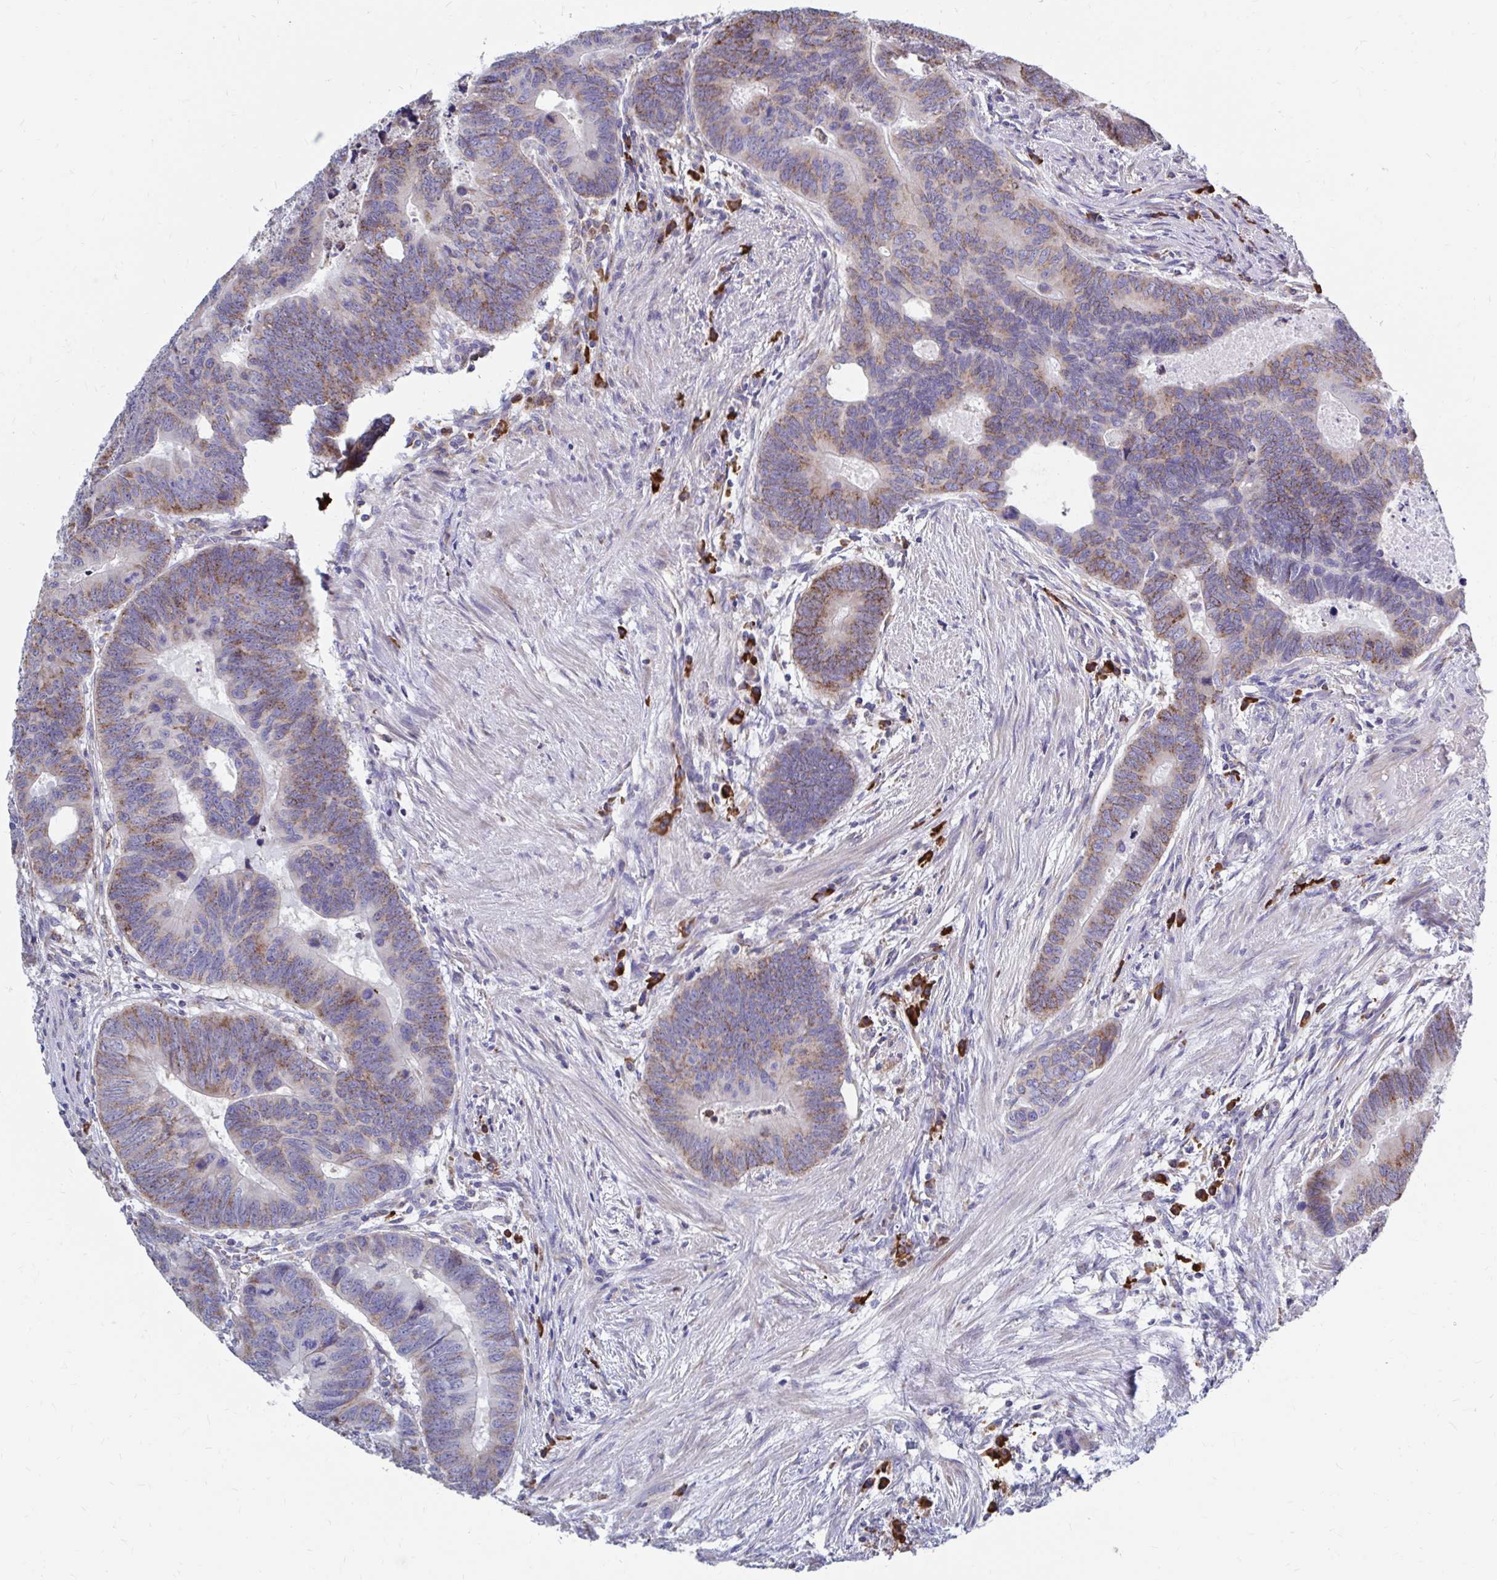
{"staining": {"intensity": "moderate", "quantity": ">75%", "location": "cytoplasmic/membranous"}, "tissue": "colorectal cancer", "cell_type": "Tumor cells", "image_type": "cancer", "snomed": [{"axis": "morphology", "description": "Adenocarcinoma, NOS"}, {"axis": "topography", "description": "Colon"}], "caption": "Protein staining exhibits moderate cytoplasmic/membranous expression in approximately >75% of tumor cells in adenocarcinoma (colorectal).", "gene": "FKBP2", "patient": {"sex": "male", "age": 62}}